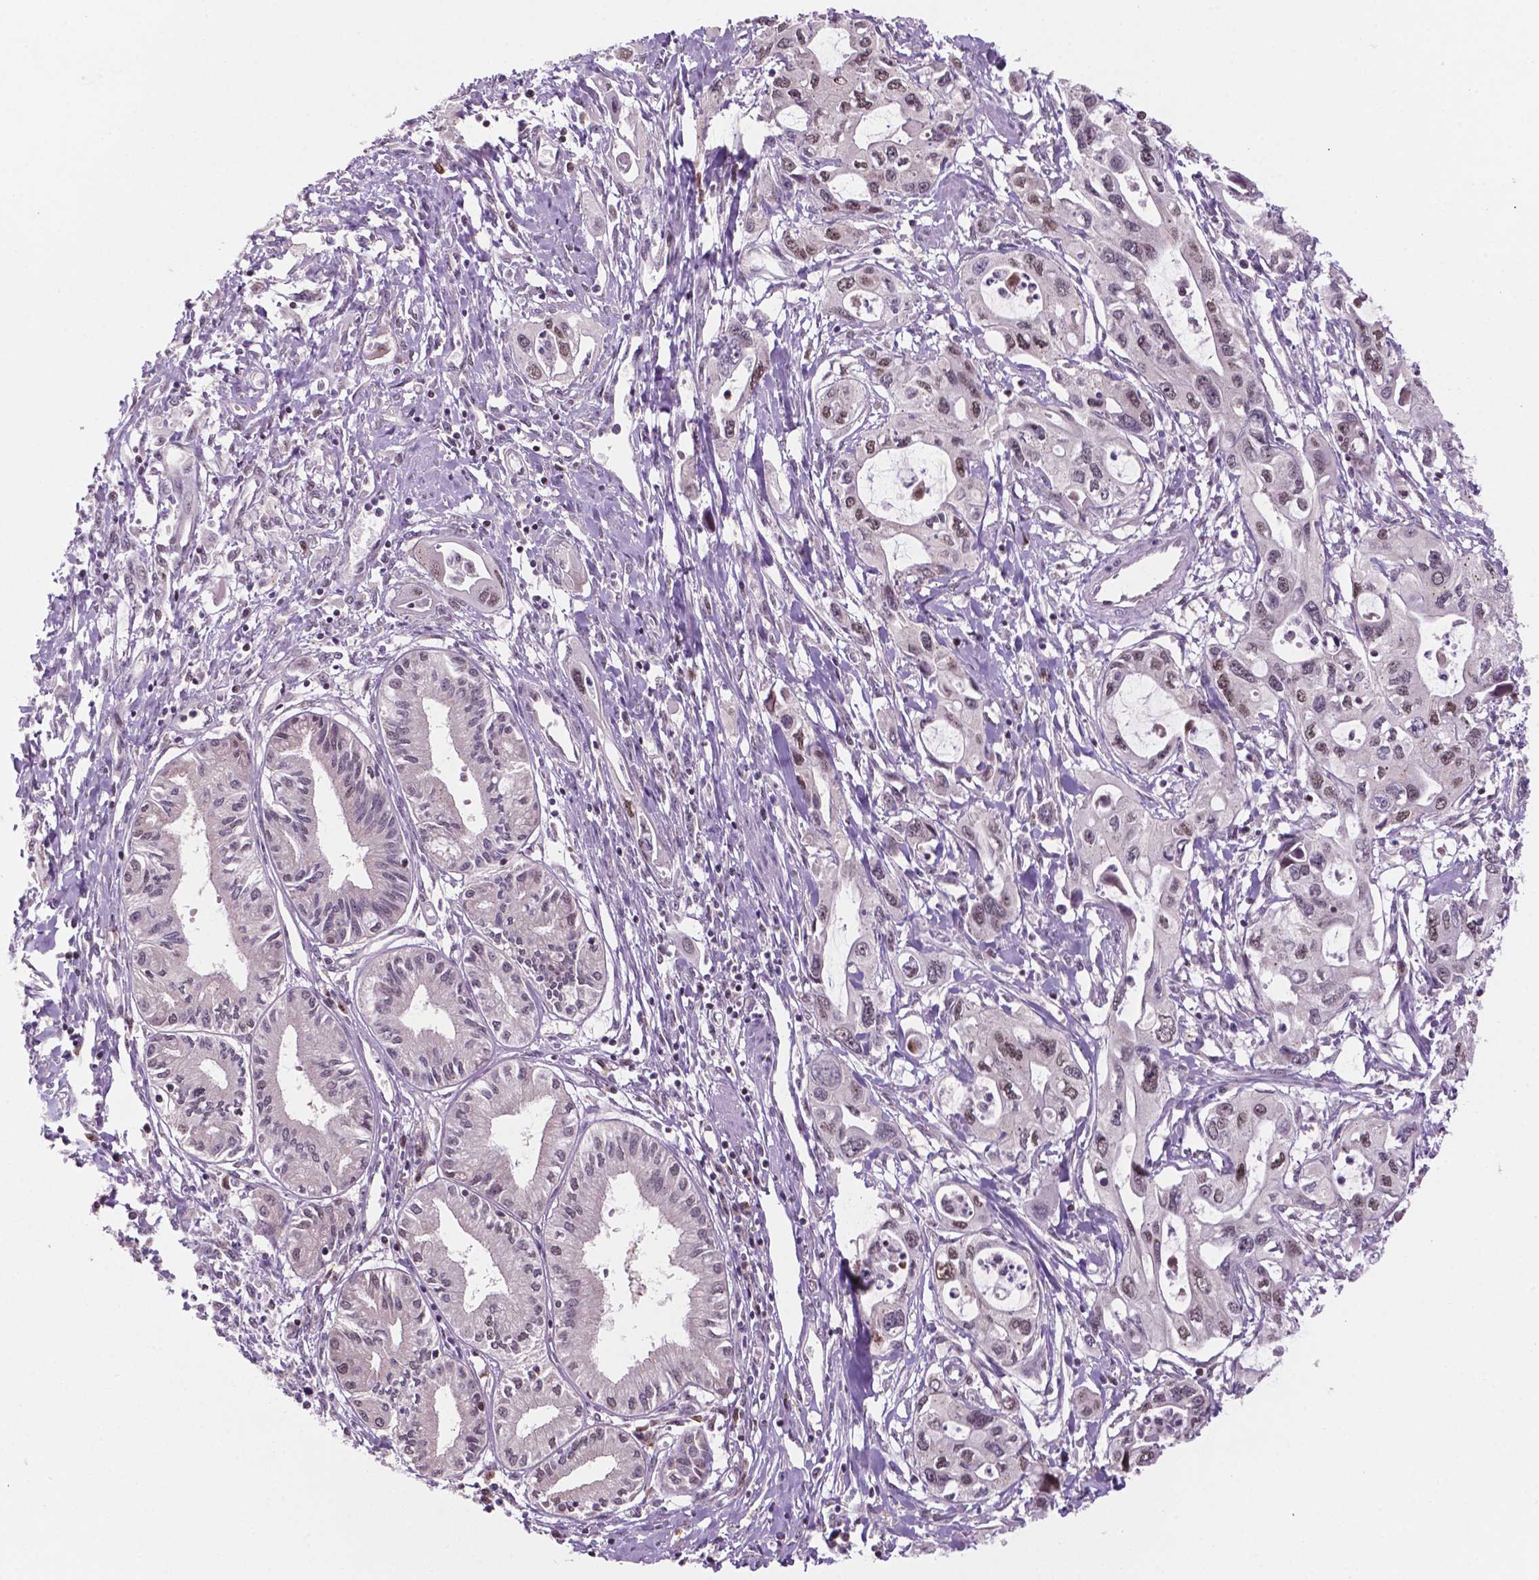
{"staining": {"intensity": "weak", "quantity": "<25%", "location": "nuclear"}, "tissue": "pancreatic cancer", "cell_type": "Tumor cells", "image_type": "cancer", "snomed": [{"axis": "morphology", "description": "Adenocarcinoma, NOS"}, {"axis": "topography", "description": "Pancreas"}], "caption": "High power microscopy photomicrograph of an immunohistochemistry (IHC) photomicrograph of pancreatic cancer (adenocarcinoma), revealing no significant positivity in tumor cells.", "gene": "PER2", "patient": {"sex": "male", "age": 60}}